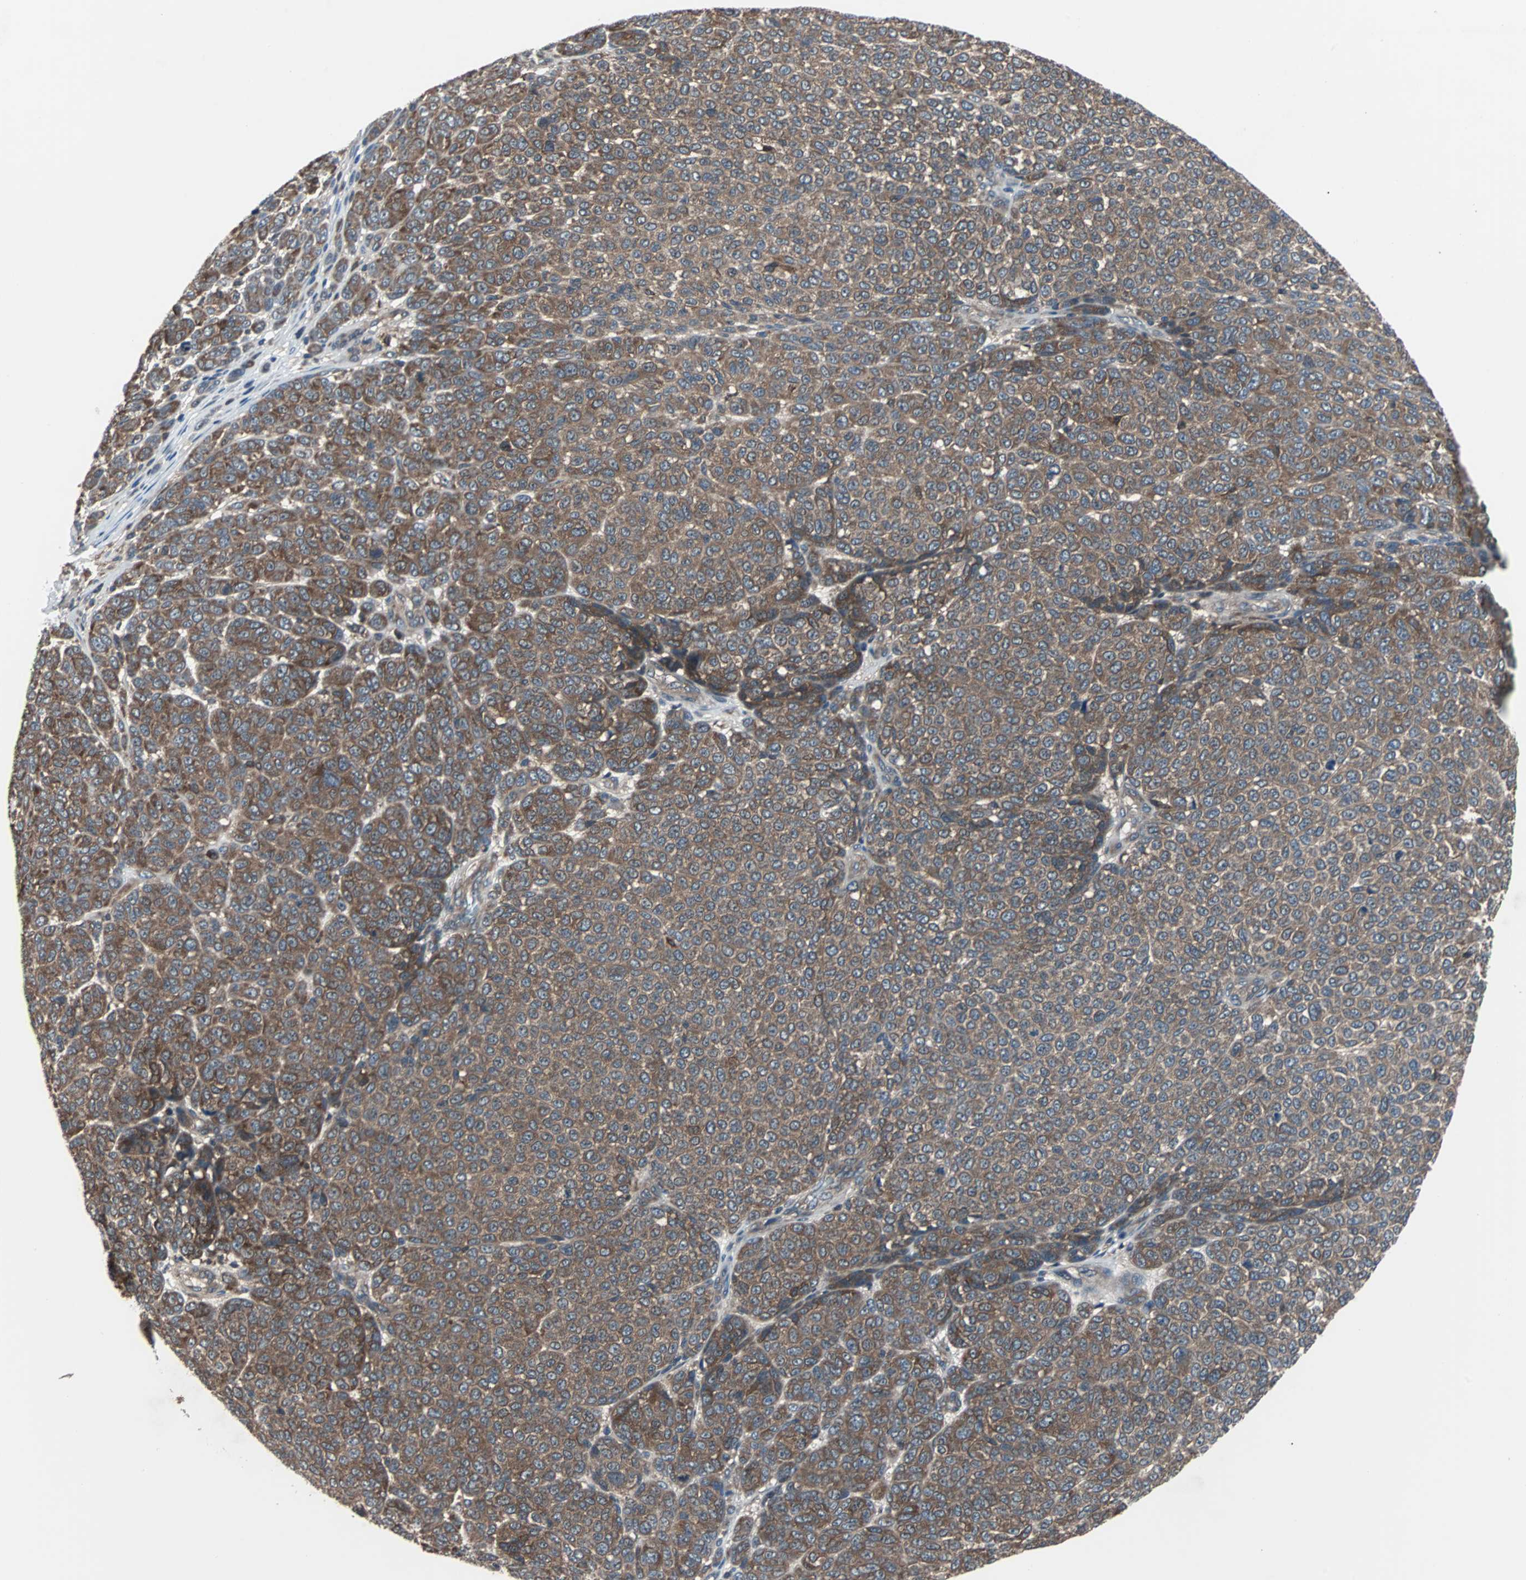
{"staining": {"intensity": "moderate", "quantity": ">75%", "location": "cytoplasmic/membranous"}, "tissue": "melanoma", "cell_type": "Tumor cells", "image_type": "cancer", "snomed": [{"axis": "morphology", "description": "Malignant melanoma, NOS"}, {"axis": "topography", "description": "Skin"}], "caption": "Tumor cells display moderate cytoplasmic/membranous staining in about >75% of cells in melanoma.", "gene": "PAK1", "patient": {"sex": "male", "age": 59}}